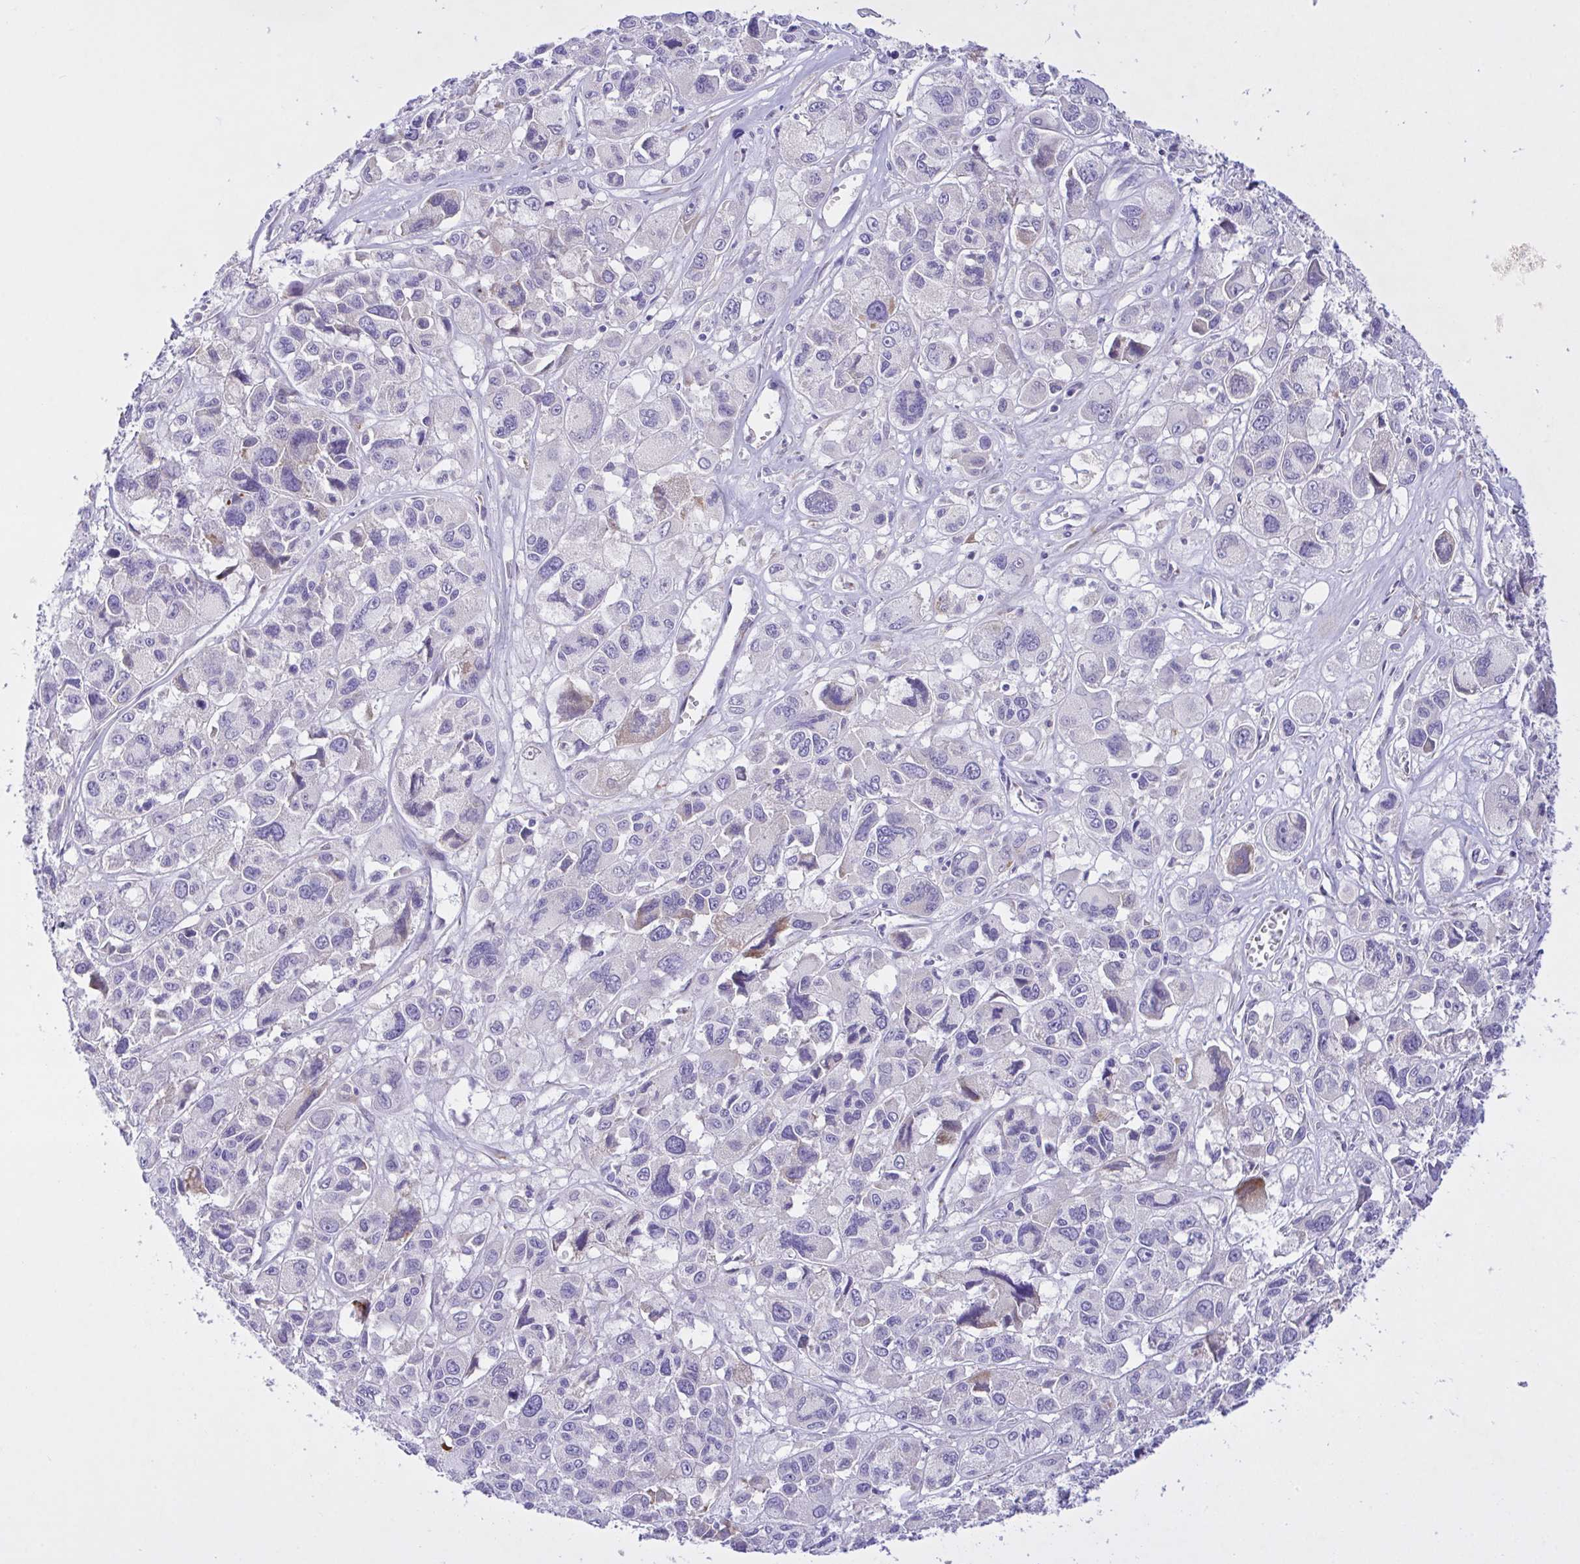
{"staining": {"intensity": "negative", "quantity": "none", "location": "none"}, "tissue": "melanoma", "cell_type": "Tumor cells", "image_type": "cancer", "snomed": [{"axis": "morphology", "description": "Malignant melanoma, NOS"}, {"axis": "topography", "description": "Skin"}], "caption": "A high-resolution photomicrograph shows immunohistochemistry (IHC) staining of malignant melanoma, which reveals no significant expression in tumor cells.", "gene": "FAM86B1", "patient": {"sex": "female", "age": 66}}